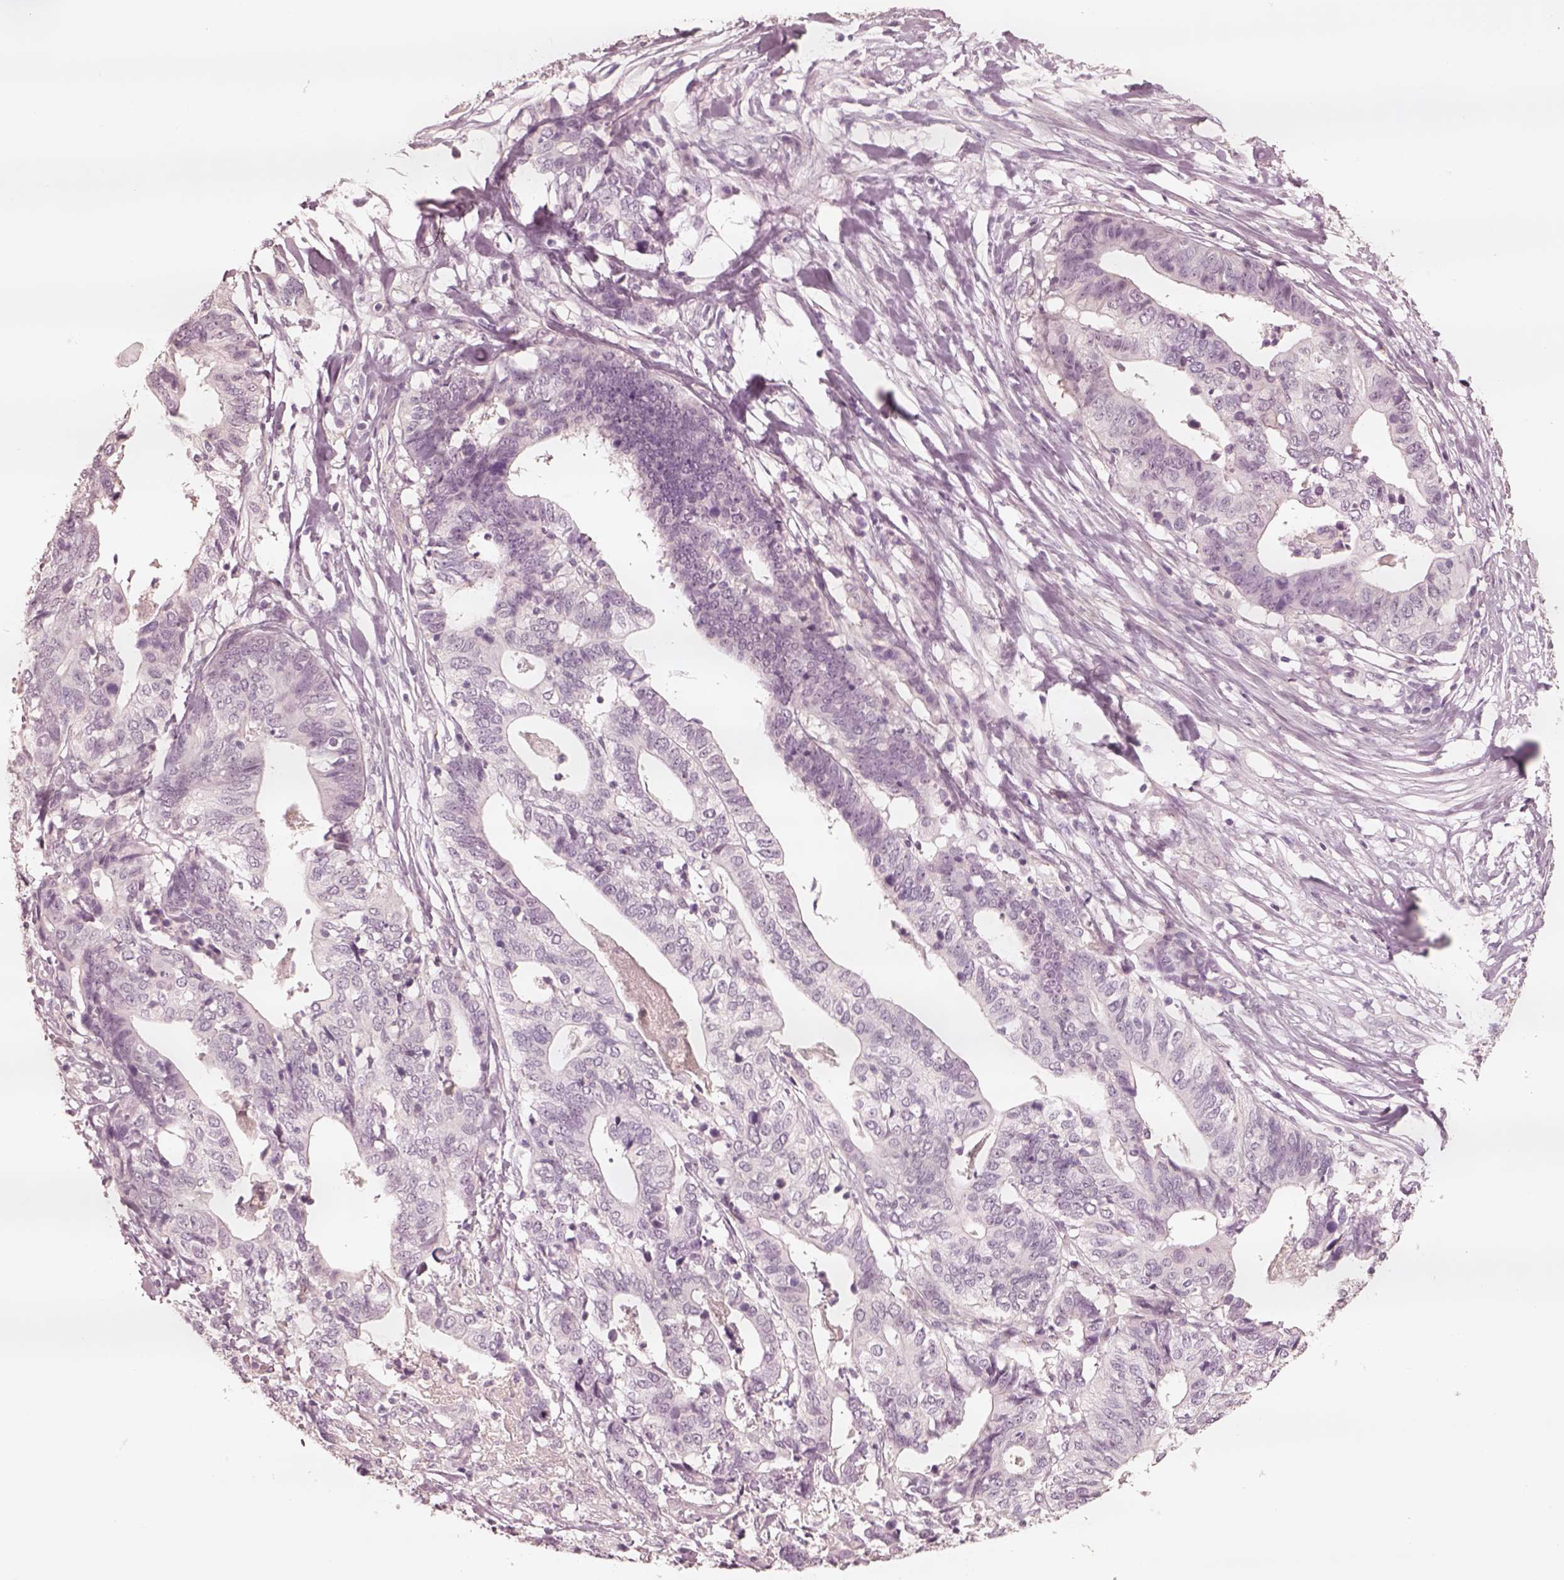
{"staining": {"intensity": "negative", "quantity": "none", "location": "none"}, "tissue": "stomach cancer", "cell_type": "Tumor cells", "image_type": "cancer", "snomed": [{"axis": "morphology", "description": "Adenocarcinoma, NOS"}, {"axis": "topography", "description": "Stomach, upper"}], "caption": "Immunohistochemistry (IHC) image of neoplastic tissue: stomach cancer stained with DAB reveals no significant protein expression in tumor cells.", "gene": "DNAAF9", "patient": {"sex": "female", "age": 67}}